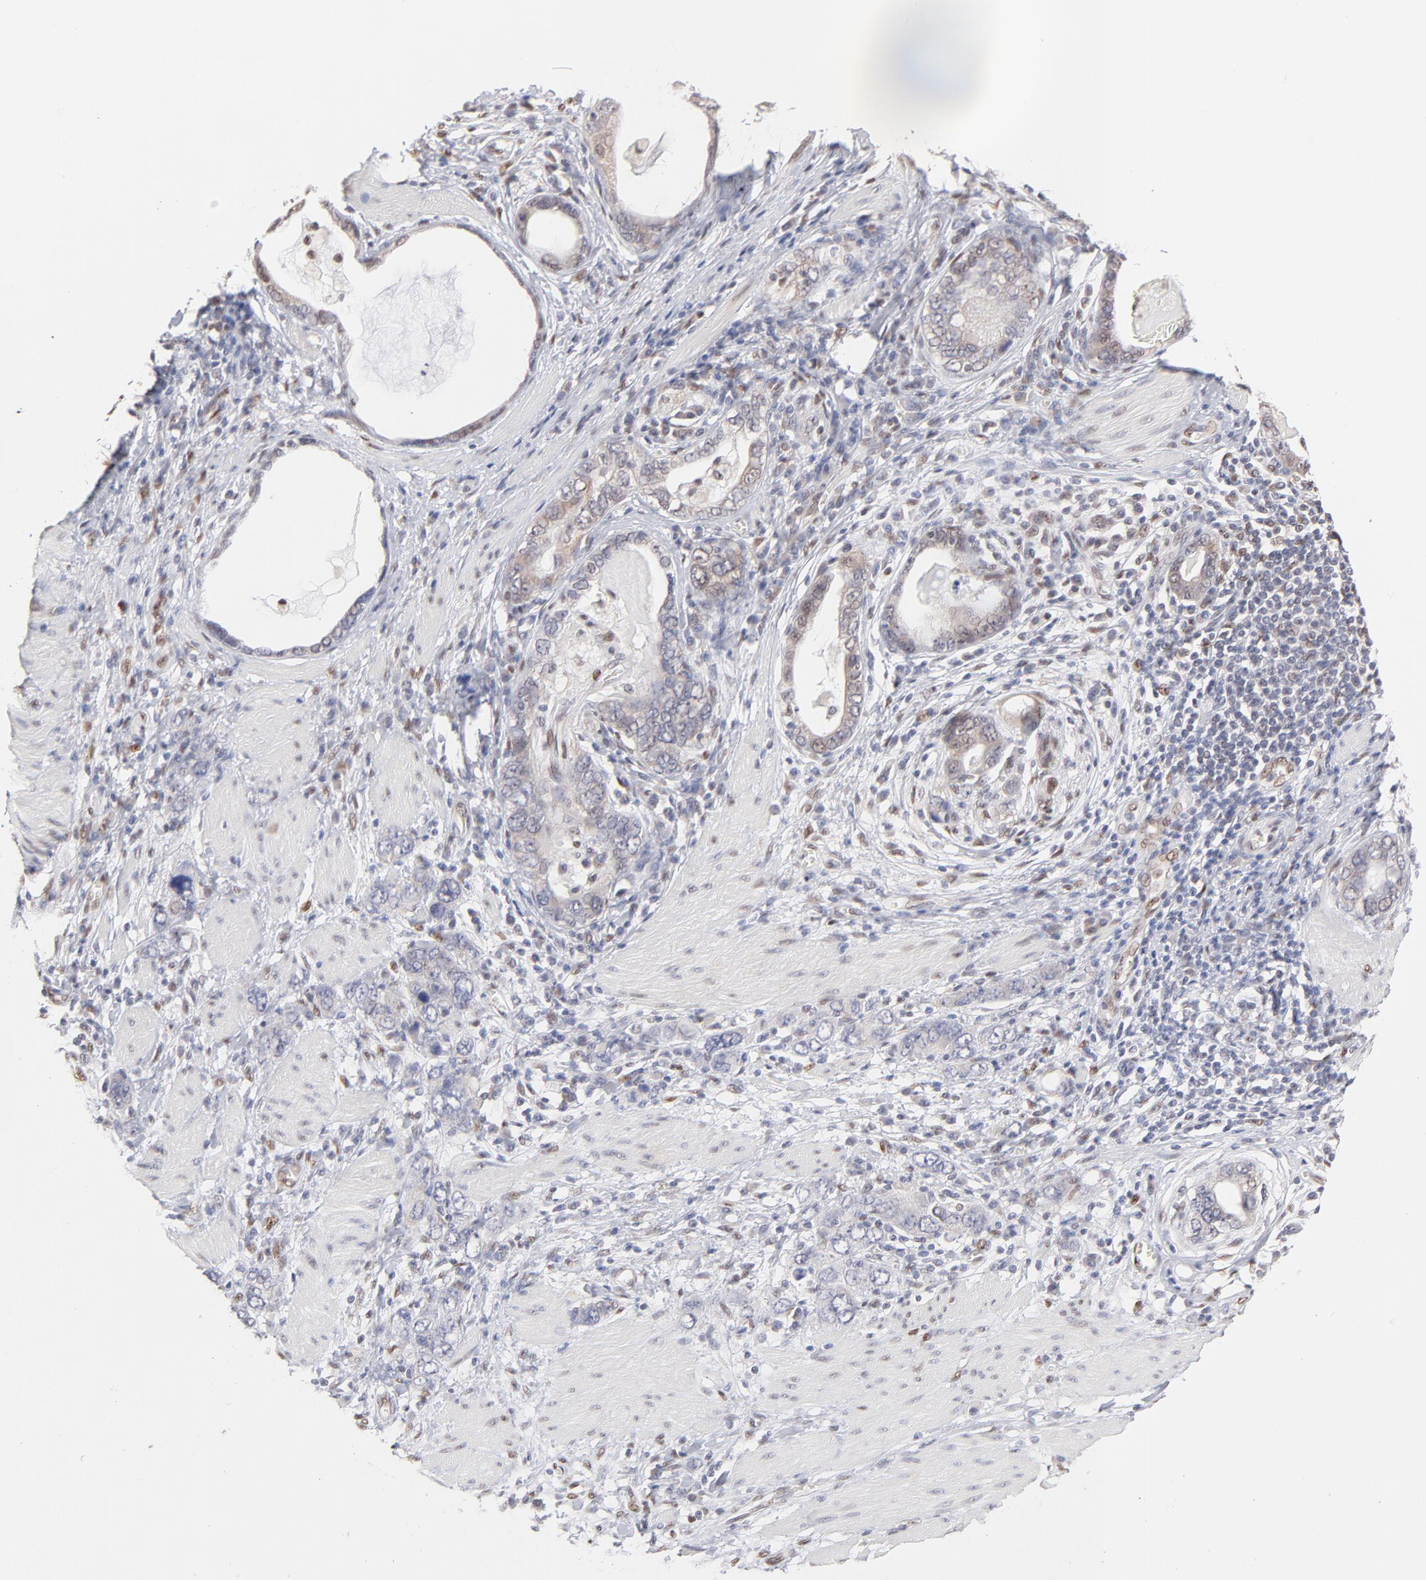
{"staining": {"intensity": "moderate", "quantity": "<25%", "location": "nuclear"}, "tissue": "stomach cancer", "cell_type": "Tumor cells", "image_type": "cancer", "snomed": [{"axis": "morphology", "description": "Adenocarcinoma, NOS"}, {"axis": "topography", "description": "Stomach, lower"}], "caption": "The histopathology image displays immunohistochemical staining of stomach adenocarcinoma. There is moderate nuclear staining is present in approximately <25% of tumor cells.", "gene": "STAT3", "patient": {"sex": "female", "age": 93}}